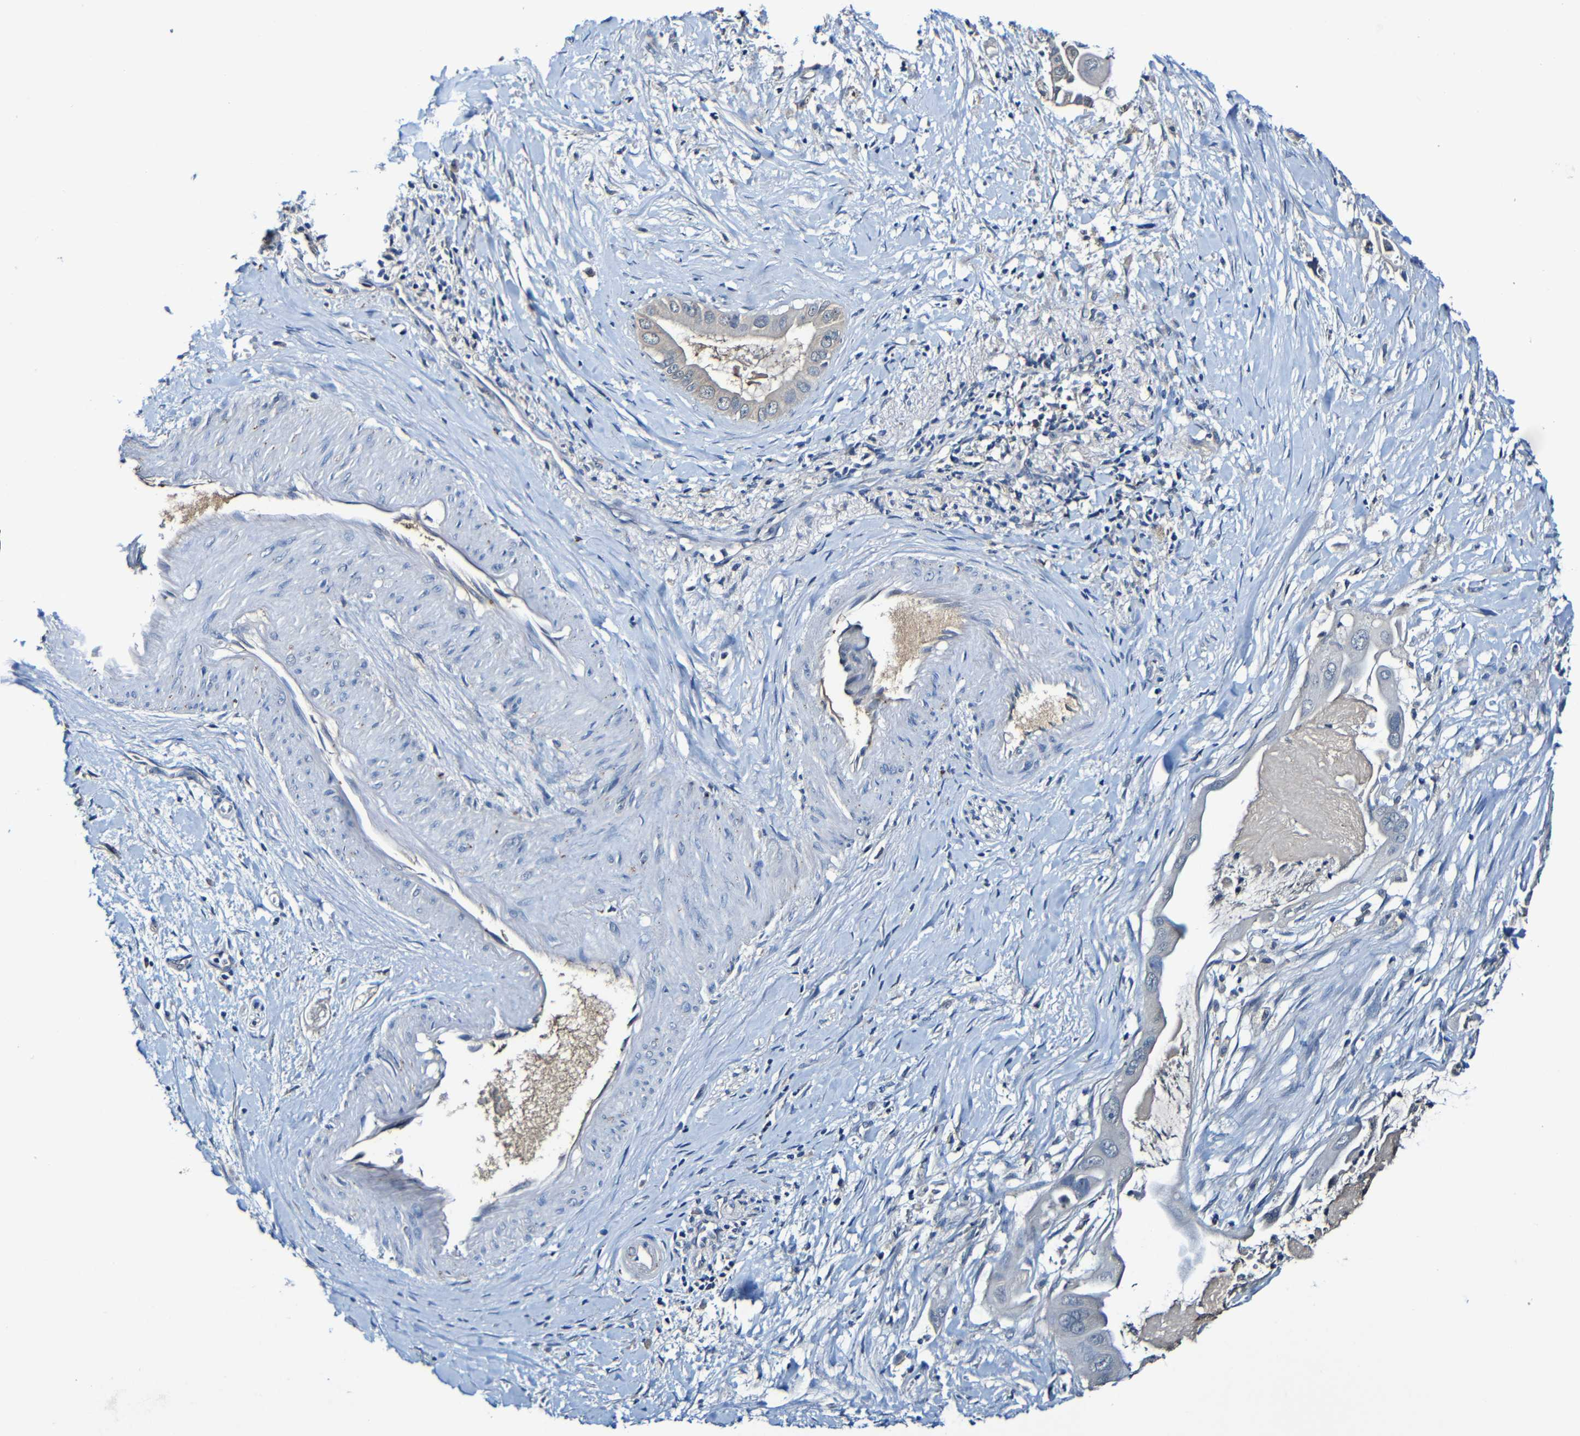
{"staining": {"intensity": "negative", "quantity": "none", "location": "none"}, "tissue": "pancreatic cancer", "cell_type": "Tumor cells", "image_type": "cancer", "snomed": [{"axis": "morphology", "description": "Adenocarcinoma, NOS"}, {"axis": "topography", "description": "Pancreas"}], "caption": "Protein analysis of adenocarcinoma (pancreatic) demonstrates no significant positivity in tumor cells. Brightfield microscopy of IHC stained with DAB (brown) and hematoxylin (blue), captured at high magnification.", "gene": "LRRC70", "patient": {"sex": "male", "age": 55}}